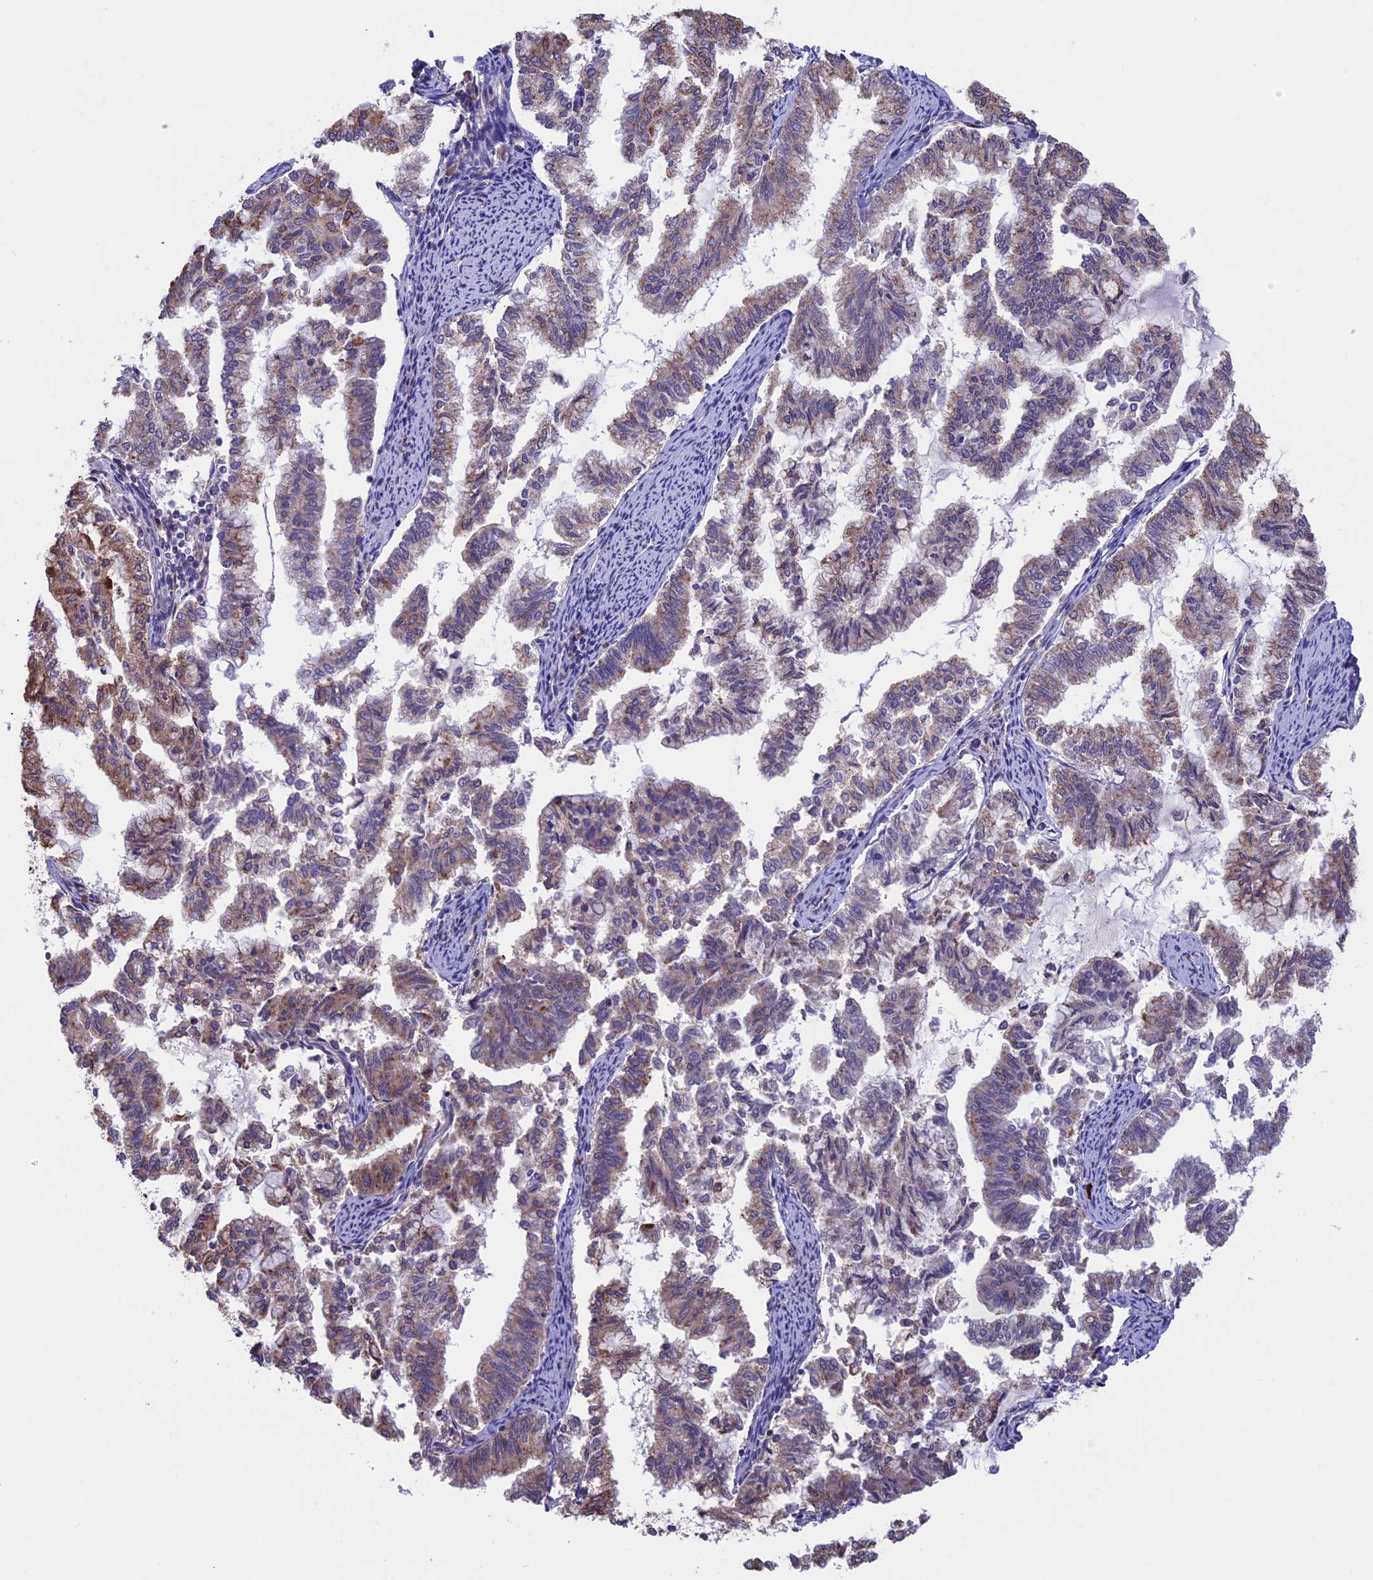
{"staining": {"intensity": "weak", "quantity": "25%-75%", "location": "cytoplasmic/membranous"}, "tissue": "endometrial cancer", "cell_type": "Tumor cells", "image_type": "cancer", "snomed": [{"axis": "morphology", "description": "Adenocarcinoma, NOS"}, {"axis": "topography", "description": "Endometrium"}], "caption": "This is an image of immunohistochemistry staining of adenocarcinoma (endometrial), which shows weak staining in the cytoplasmic/membranous of tumor cells.", "gene": "DMRTA2", "patient": {"sex": "female", "age": 79}}